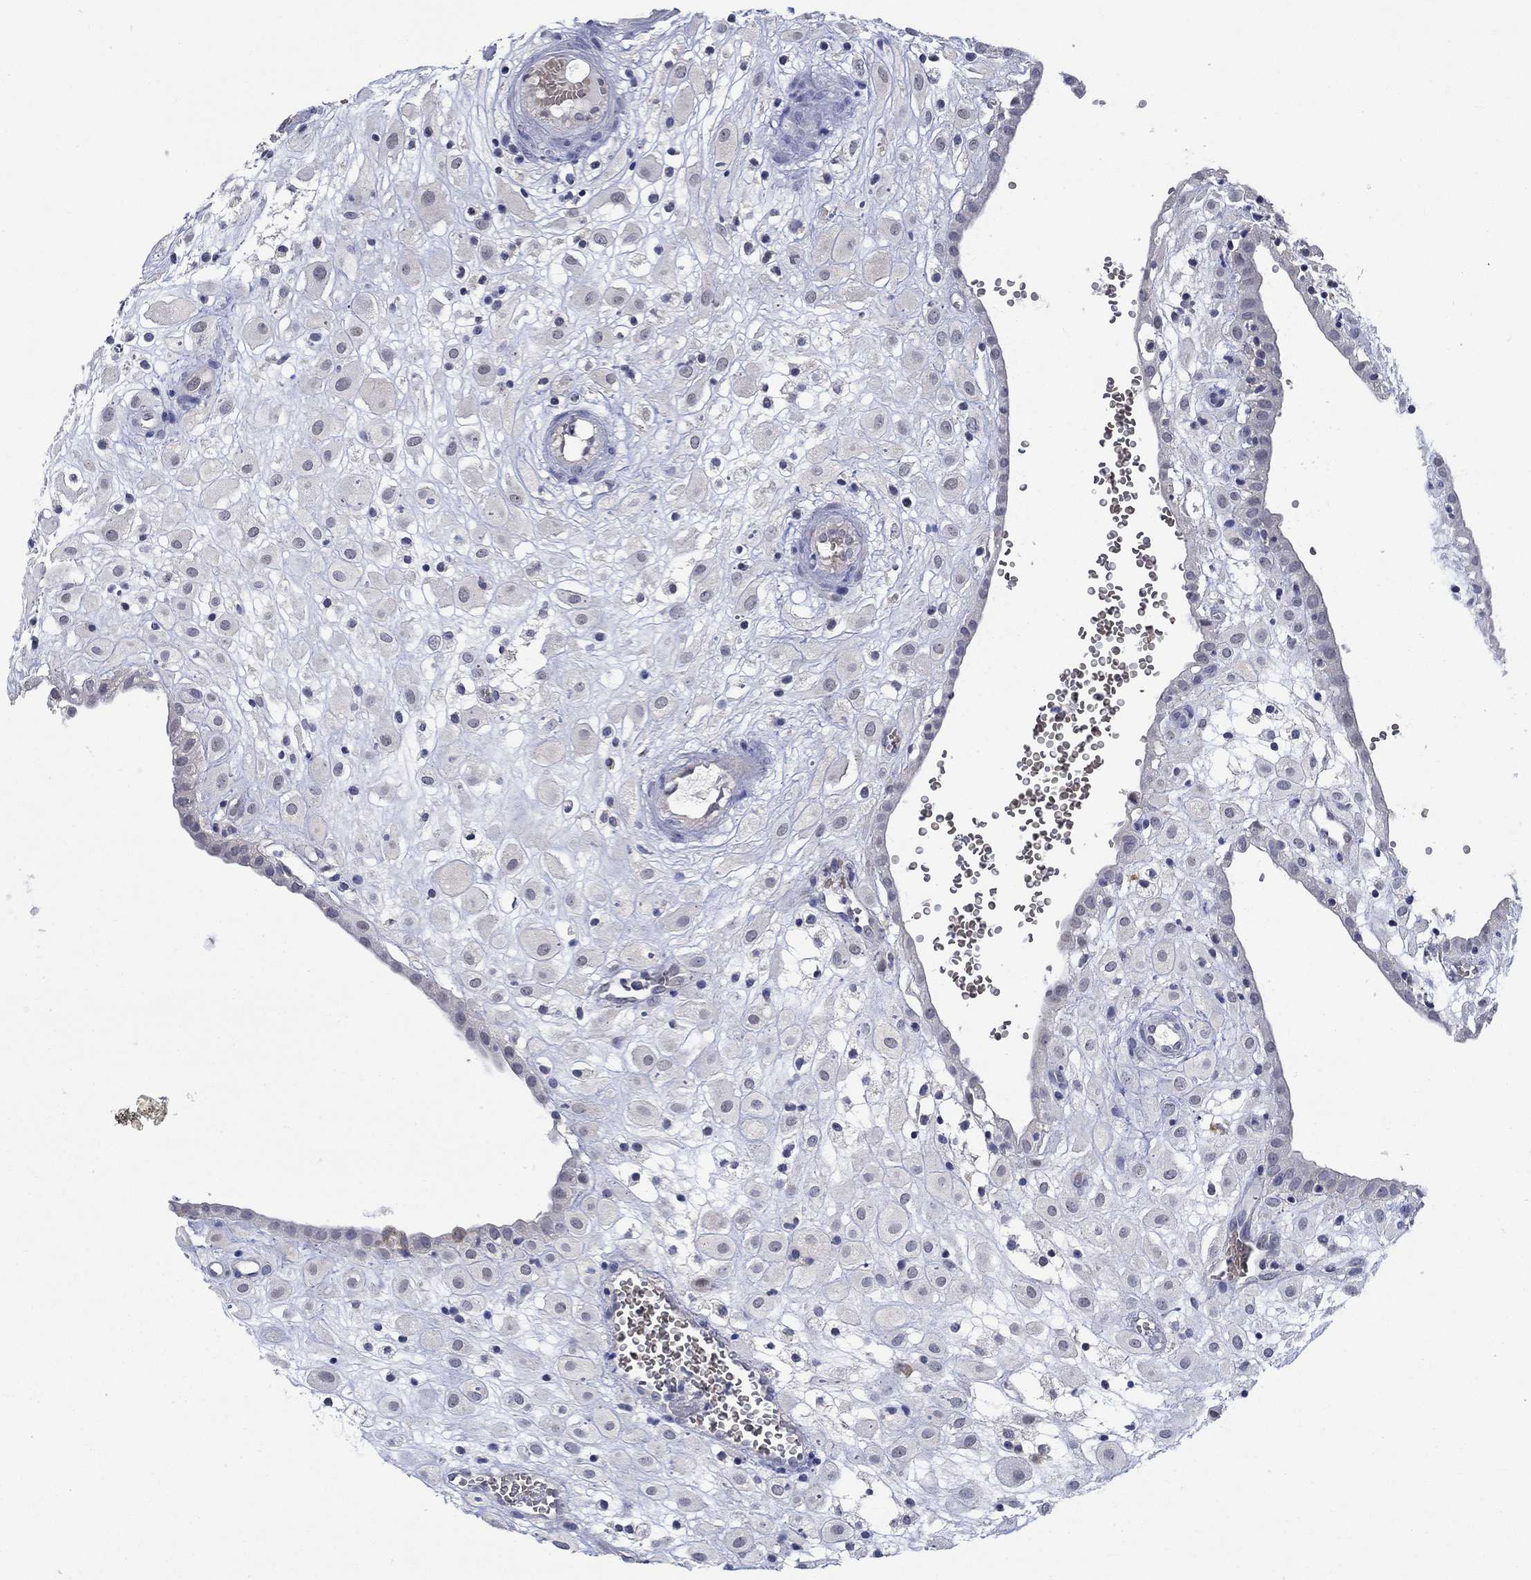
{"staining": {"intensity": "negative", "quantity": "none", "location": "none"}, "tissue": "placenta", "cell_type": "Decidual cells", "image_type": "normal", "snomed": [{"axis": "morphology", "description": "Normal tissue, NOS"}, {"axis": "topography", "description": "Placenta"}], "caption": "Unremarkable placenta was stained to show a protein in brown. There is no significant positivity in decidual cells. Brightfield microscopy of immunohistochemistry stained with DAB (3,3'-diaminobenzidine) (brown) and hematoxylin (blue), captured at high magnification.", "gene": "WASF1", "patient": {"sex": "female", "age": 24}}